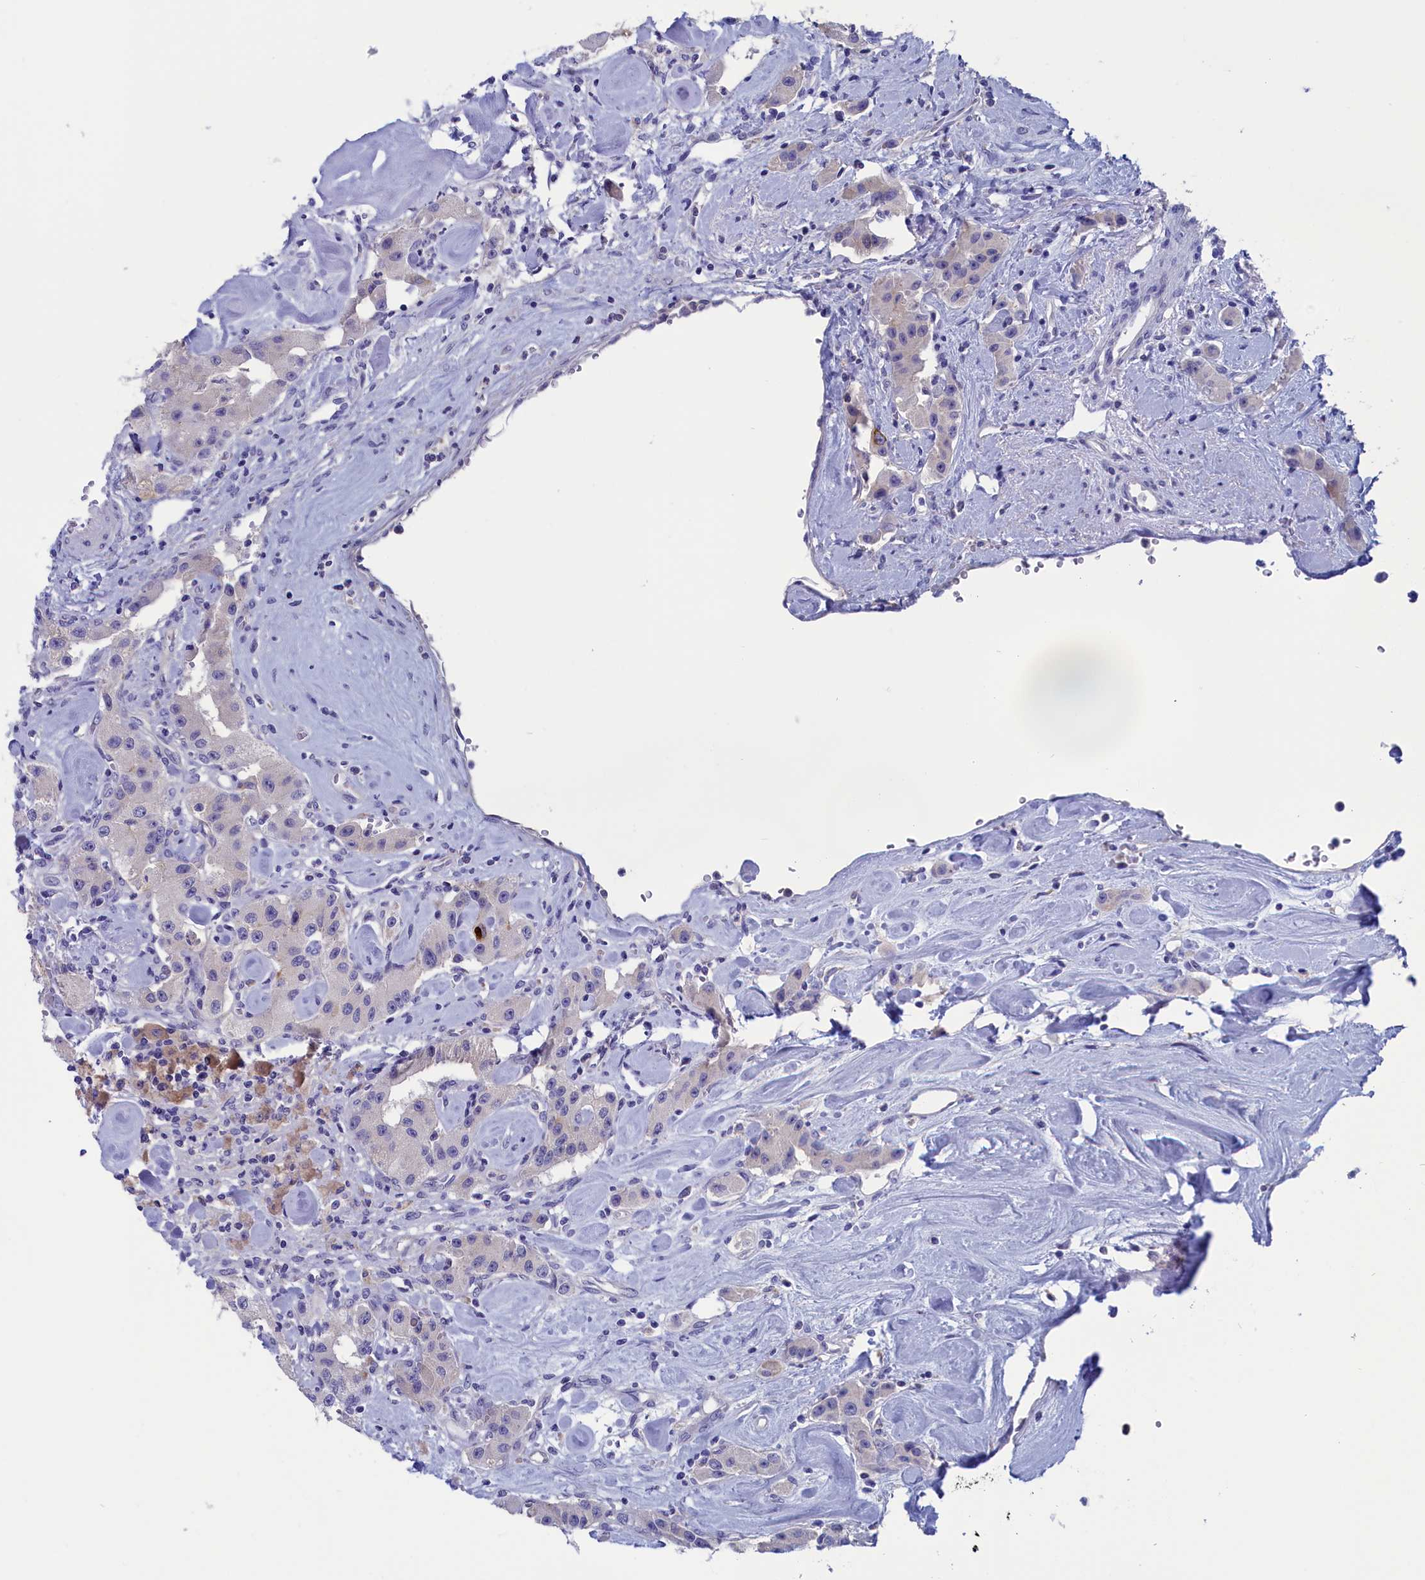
{"staining": {"intensity": "negative", "quantity": "none", "location": "none"}, "tissue": "carcinoid", "cell_type": "Tumor cells", "image_type": "cancer", "snomed": [{"axis": "morphology", "description": "Carcinoid, malignant, NOS"}, {"axis": "topography", "description": "Pancreas"}], "caption": "This is a photomicrograph of immunohistochemistry staining of carcinoid (malignant), which shows no positivity in tumor cells.", "gene": "VPS35L", "patient": {"sex": "male", "age": 41}}